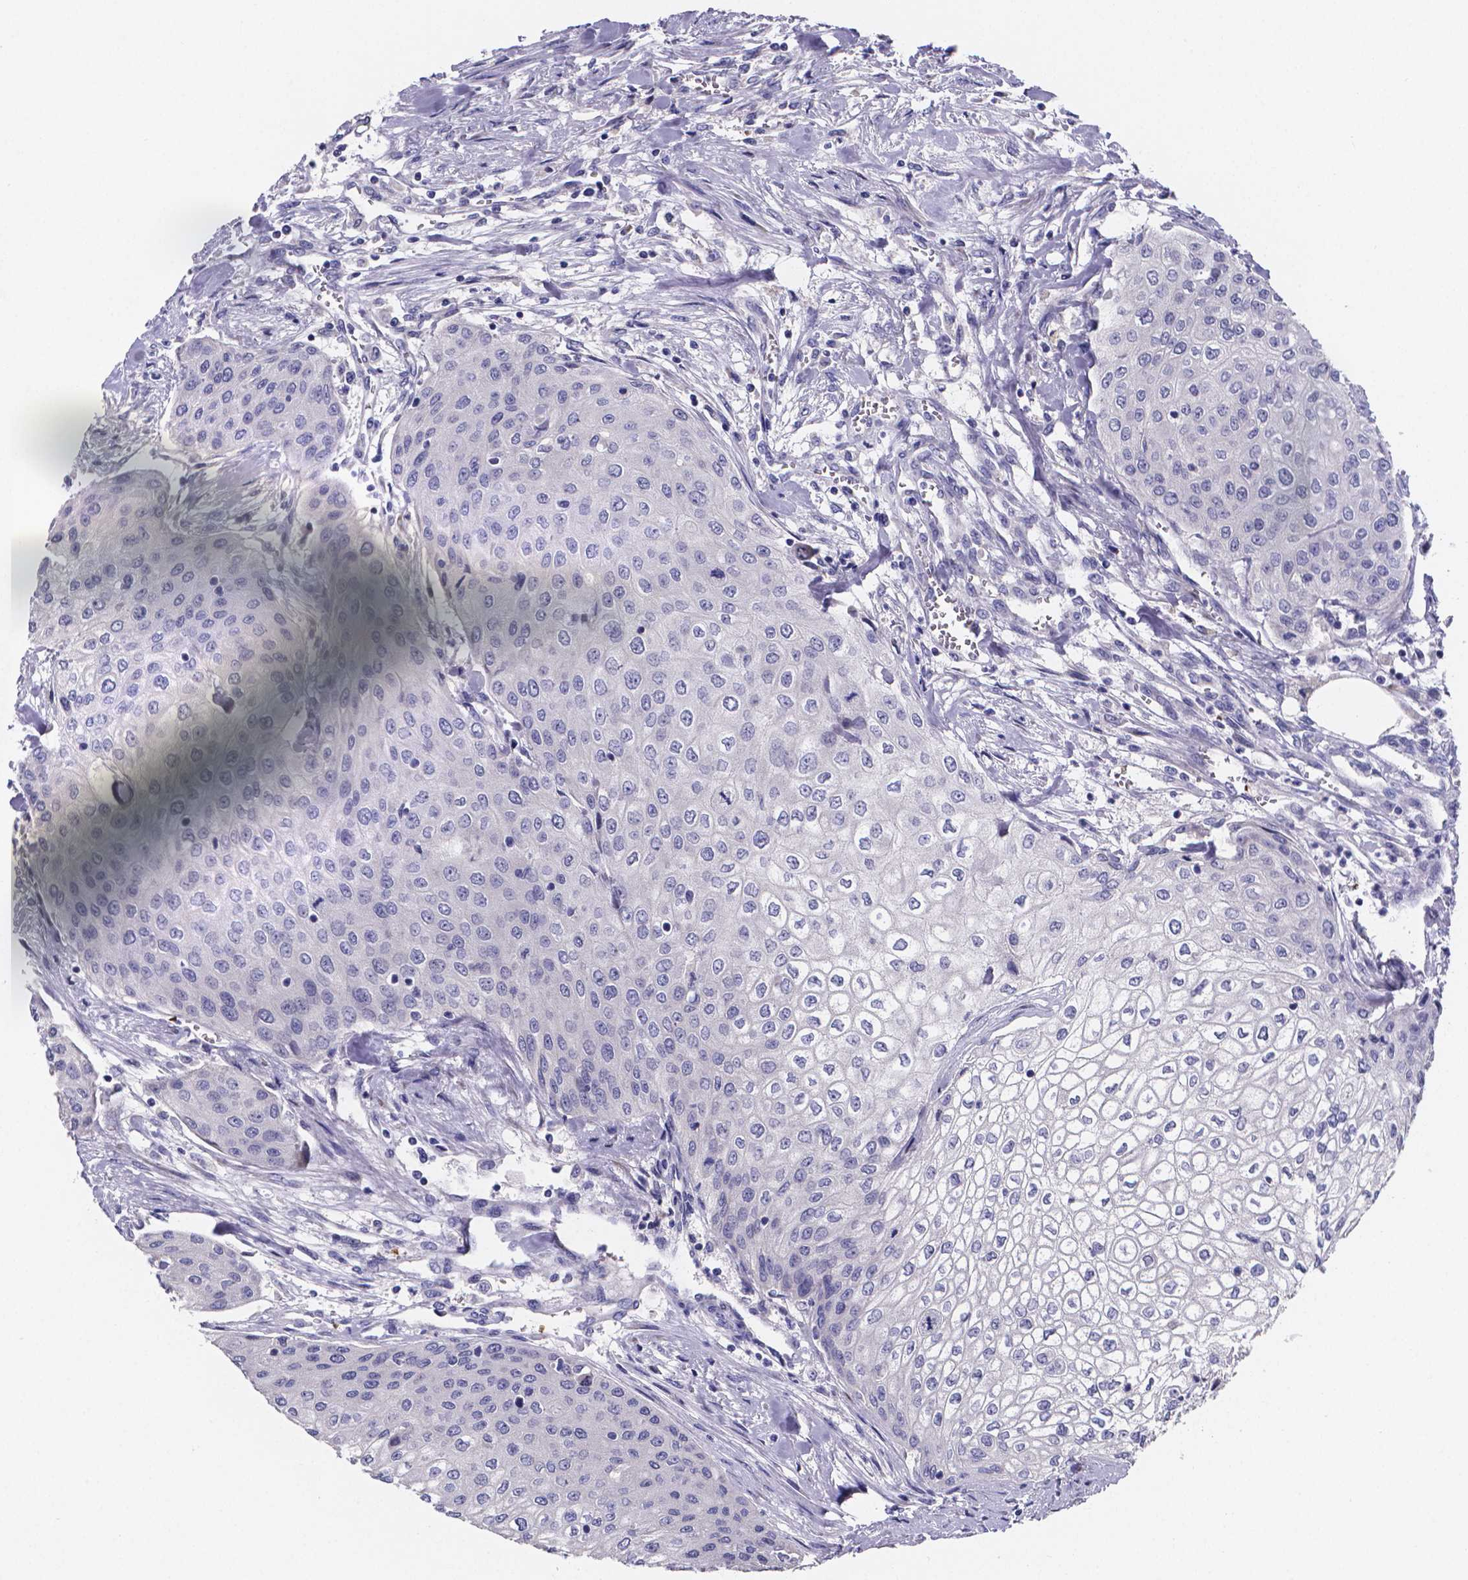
{"staining": {"intensity": "negative", "quantity": "none", "location": "none"}, "tissue": "urothelial cancer", "cell_type": "Tumor cells", "image_type": "cancer", "snomed": [{"axis": "morphology", "description": "Urothelial carcinoma, High grade"}, {"axis": "topography", "description": "Urinary bladder"}], "caption": "Immunohistochemistry photomicrograph of neoplastic tissue: human urothelial cancer stained with DAB demonstrates no significant protein expression in tumor cells. (DAB immunohistochemistry visualized using brightfield microscopy, high magnification).", "gene": "GABRA3", "patient": {"sex": "male", "age": 62}}